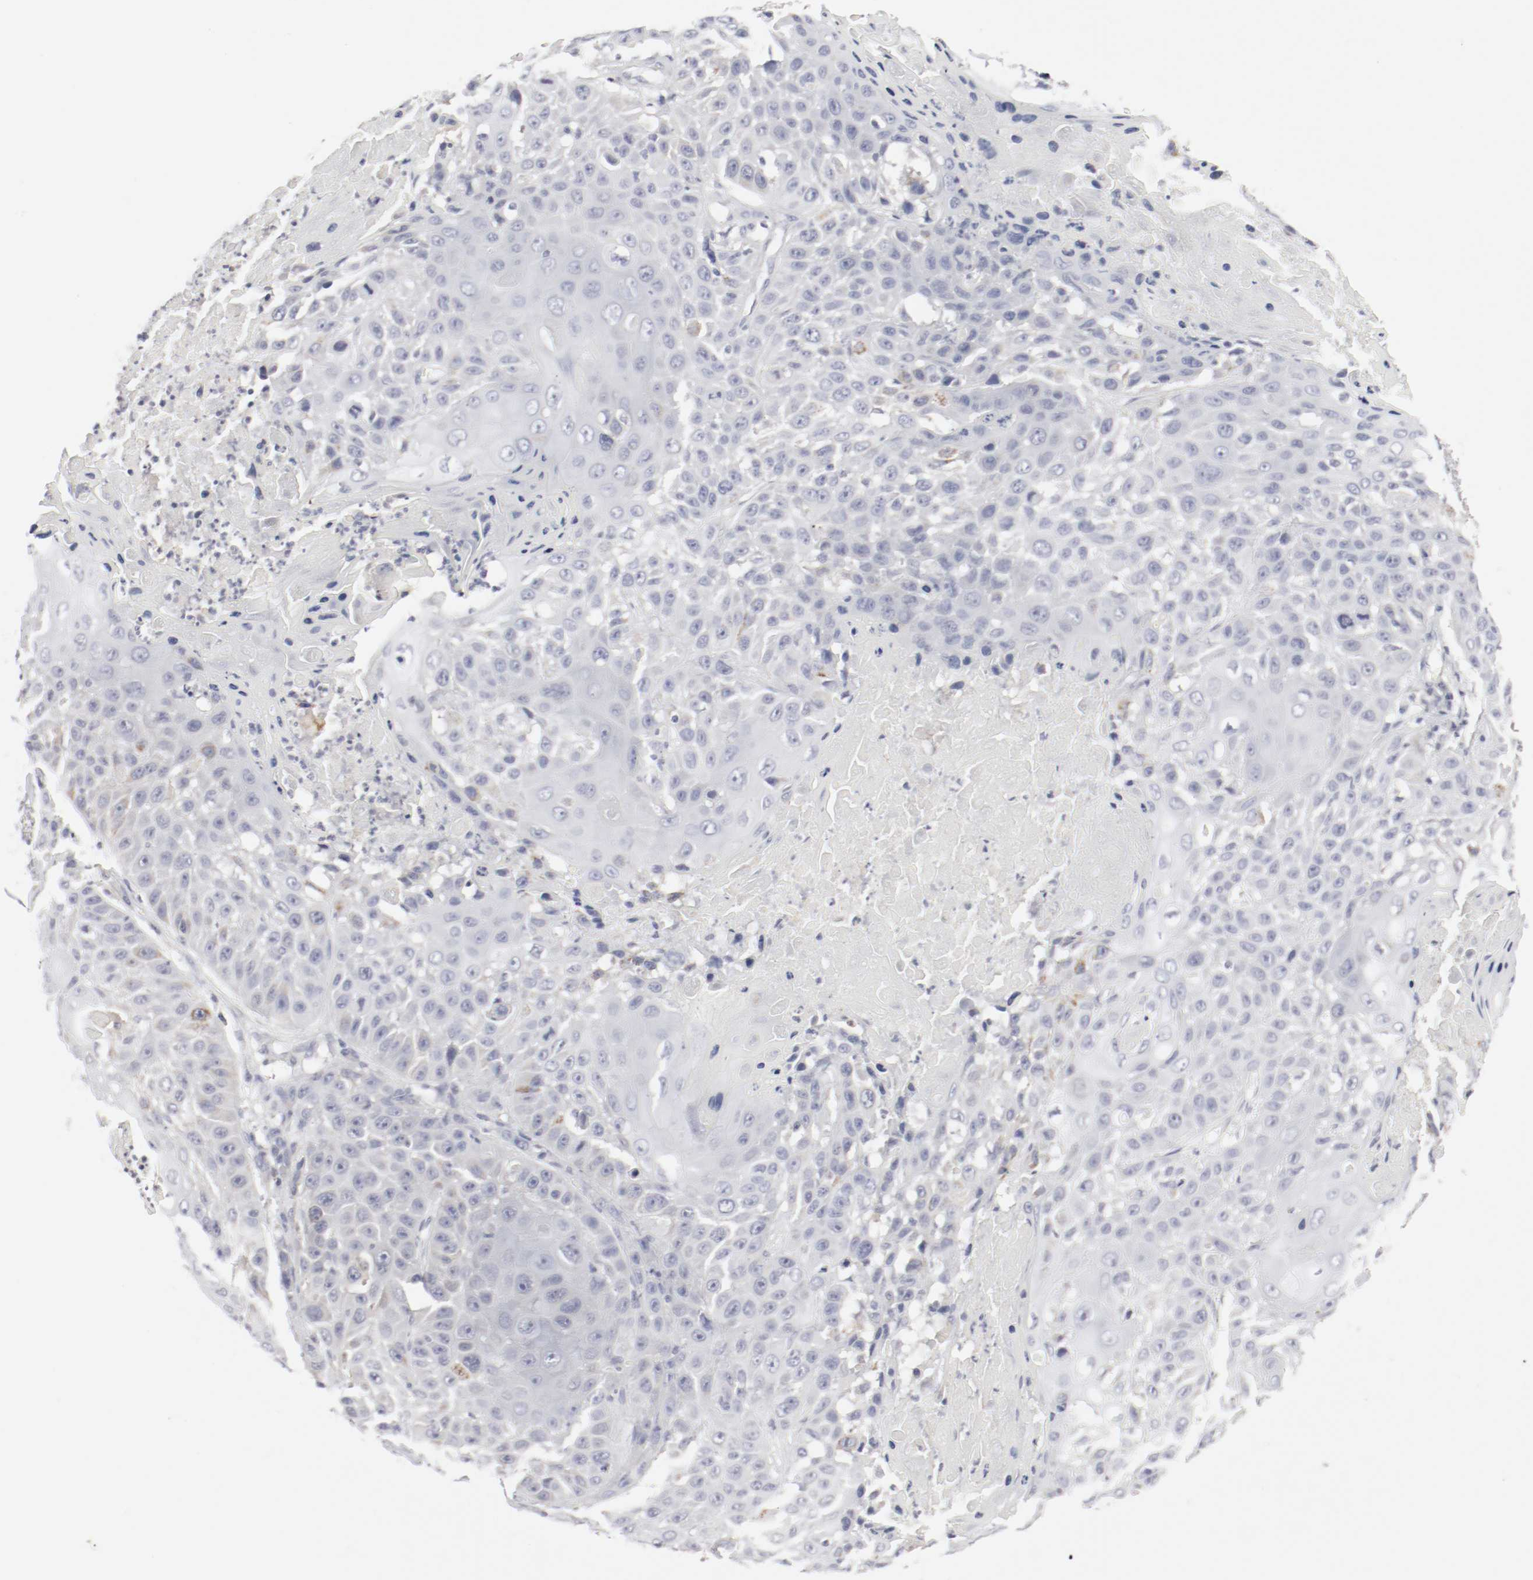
{"staining": {"intensity": "moderate", "quantity": "<25%", "location": "cytoplasmic/membranous"}, "tissue": "cervical cancer", "cell_type": "Tumor cells", "image_type": "cancer", "snomed": [{"axis": "morphology", "description": "Squamous cell carcinoma, NOS"}, {"axis": "topography", "description": "Cervix"}], "caption": "A low amount of moderate cytoplasmic/membranous expression is present in about <25% of tumor cells in cervical cancer tissue.", "gene": "ITGAX", "patient": {"sex": "female", "age": 39}}